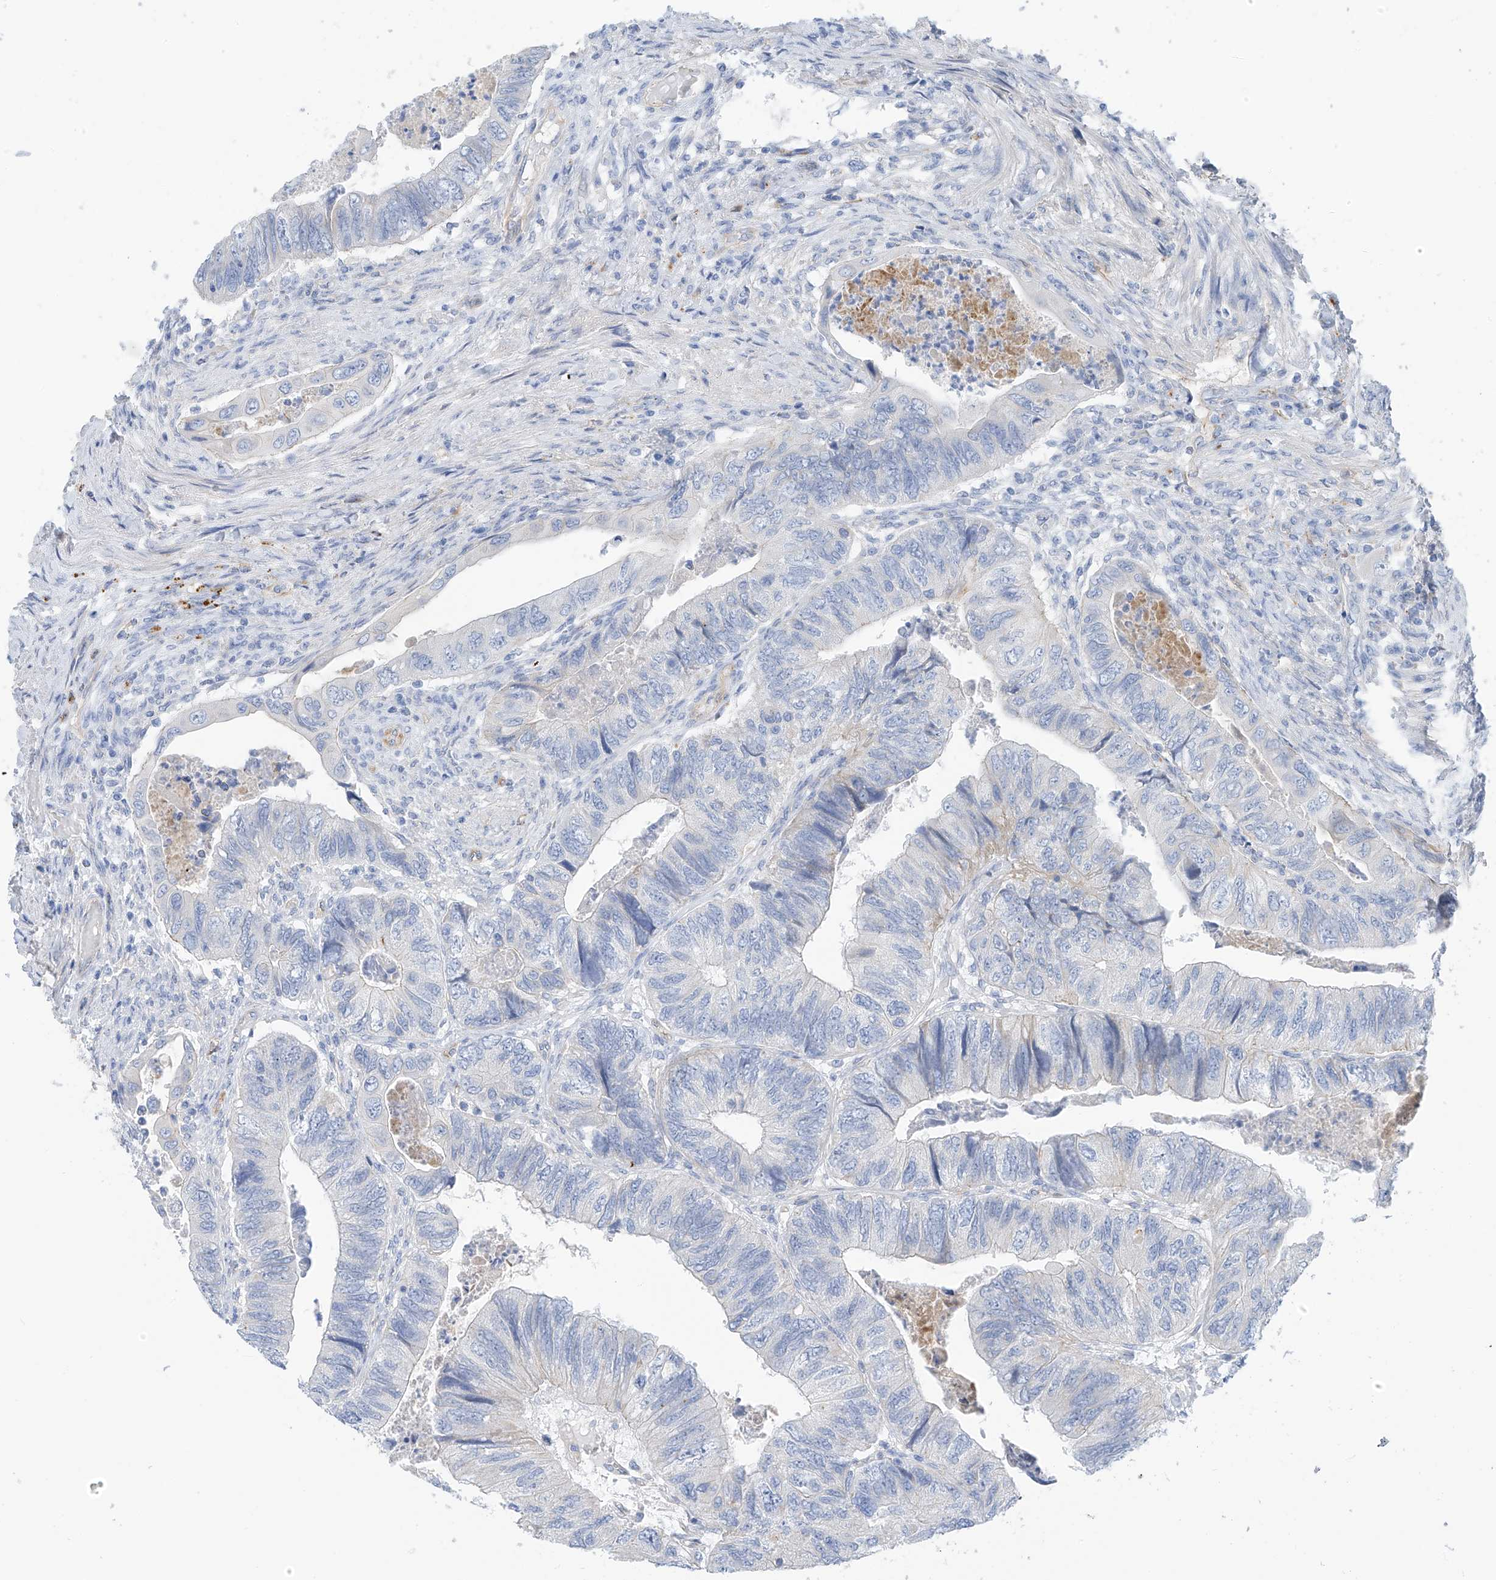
{"staining": {"intensity": "negative", "quantity": "none", "location": "none"}, "tissue": "colorectal cancer", "cell_type": "Tumor cells", "image_type": "cancer", "snomed": [{"axis": "morphology", "description": "Adenocarcinoma, NOS"}, {"axis": "topography", "description": "Rectum"}], "caption": "Immunohistochemical staining of colorectal adenocarcinoma exhibits no significant expression in tumor cells.", "gene": "ITGA9", "patient": {"sex": "male", "age": 63}}